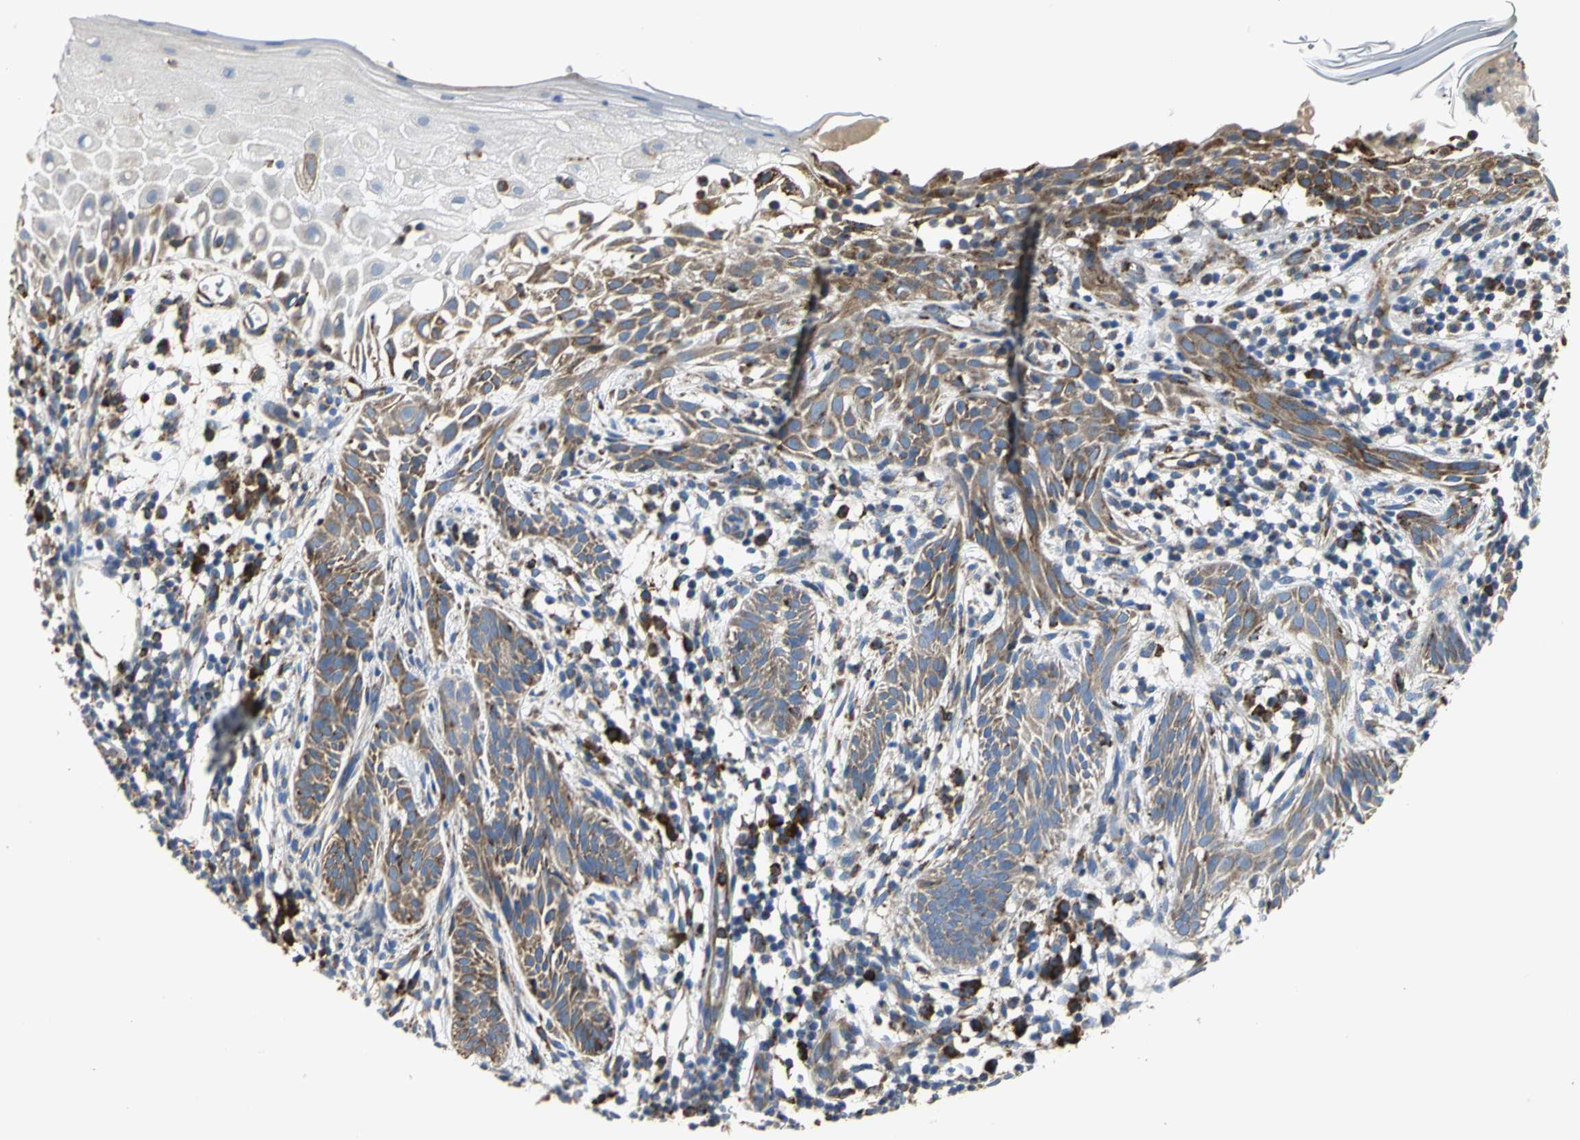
{"staining": {"intensity": "strong", "quantity": ">75%", "location": "cytoplasmic/membranous"}, "tissue": "skin cancer", "cell_type": "Tumor cells", "image_type": "cancer", "snomed": [{"axis": "morphology", "description": "Normal tissue, NOS"}, {"axis": "morphology", "description": "Basal cell carcinoma"}, {"axis": "topography", "description": "Skin"}], "caption": "Immunohistochemistry of human basal cell carcinoma (skin) displays high levels of strong cytoplasmic/membranous staining in approximately >75% of tumor cells.", "gene": "TULP4", "patient": {"sex": "female", "age": 69}}